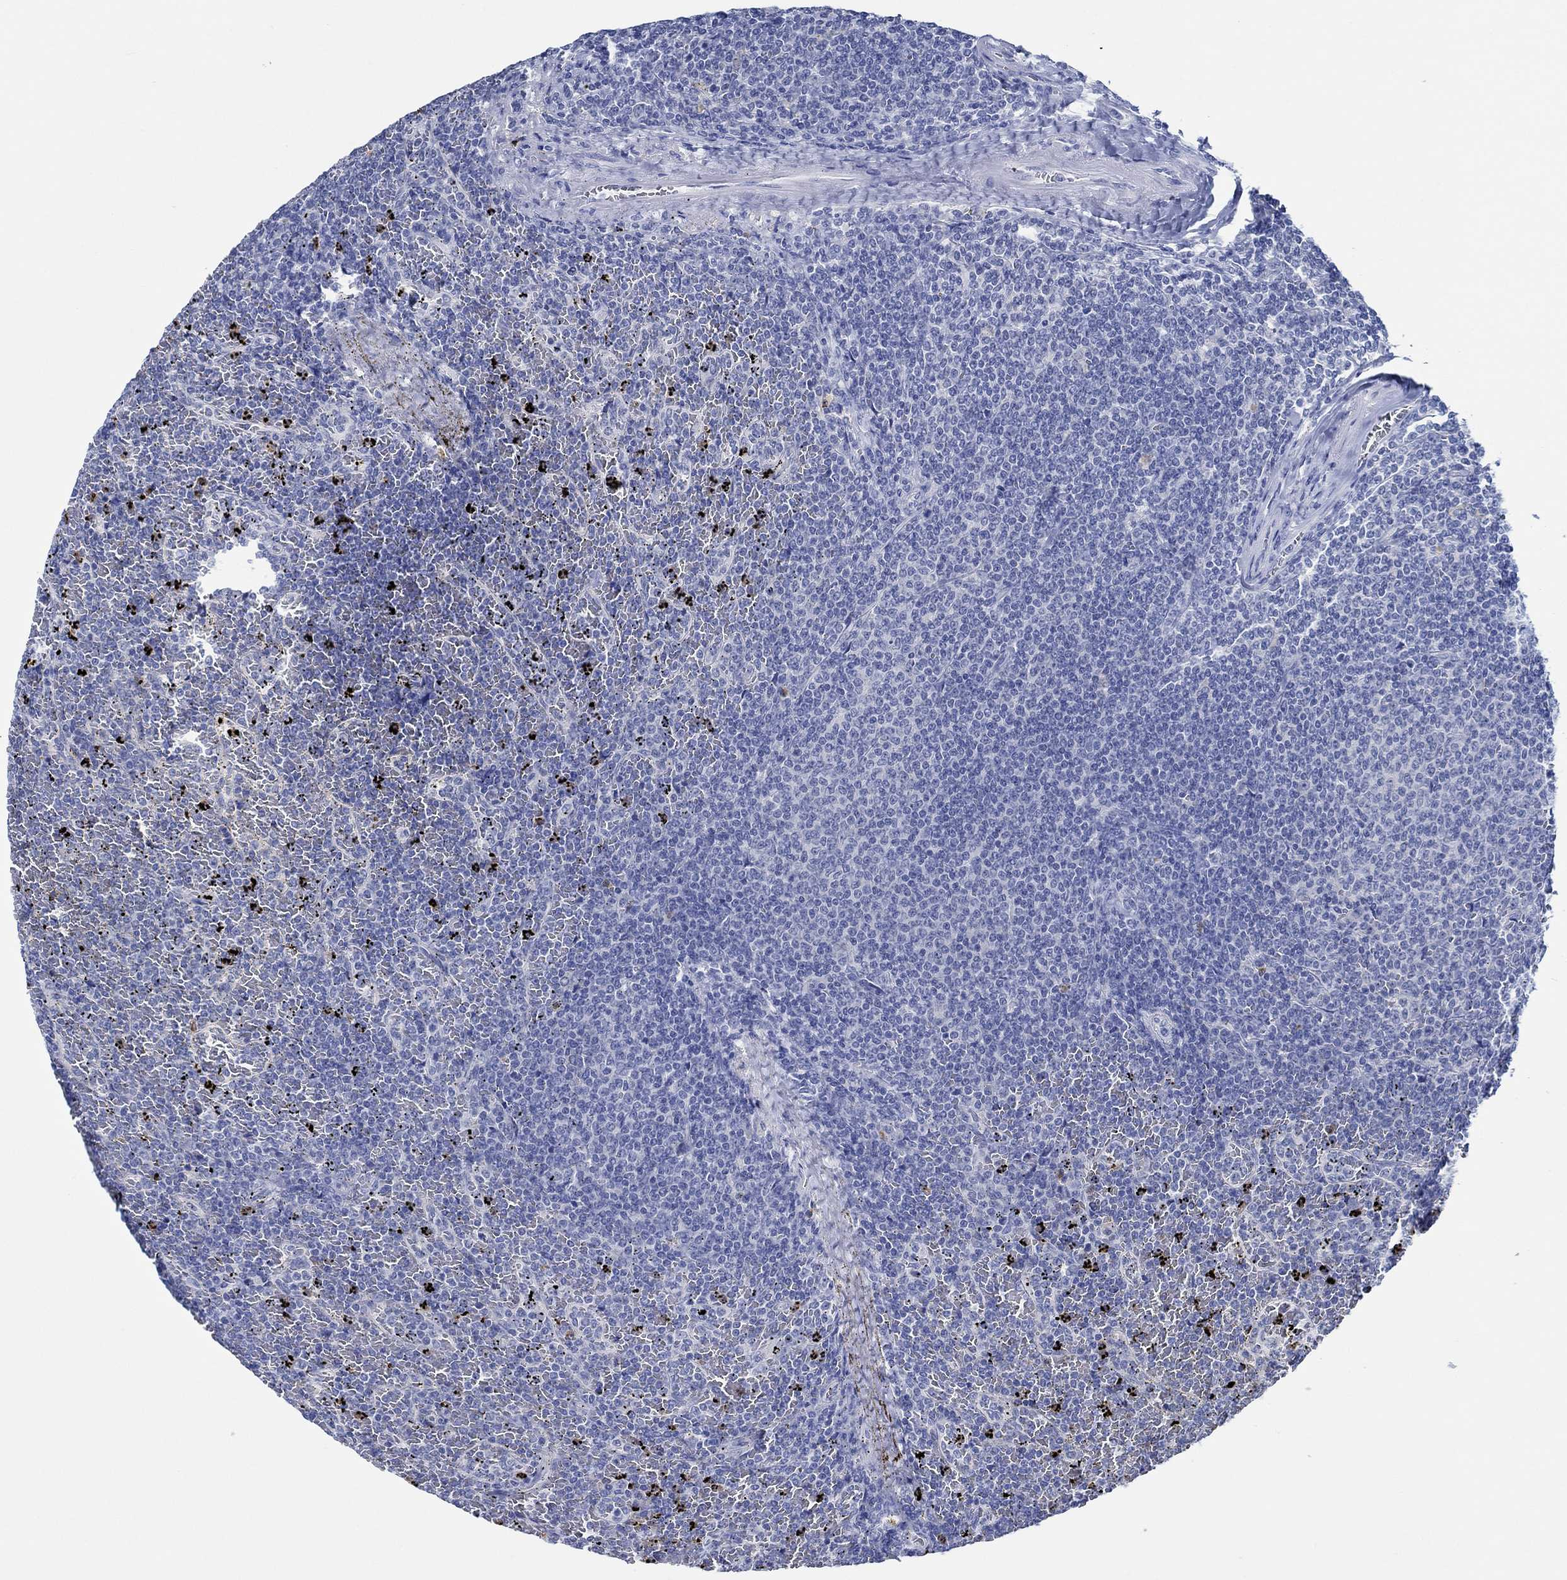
{"staining": {"intensity": "negative", "quantity": "none", "location": "none"}, "tissue": "lymphoma", "cell_type": "Tumor cells", "image_type": "cancer", "snomed": [{"axis": "morphology", "description": "Malignant lymphoma, non-Hodgkin's type, Low grade"}, {"axis": "topography", "description": "Spleen"}], "caption": "DAB (3,3'-diaminobenzidine) immunohistochemical staining of lymphoma demonstrates no significant expression in tumor cells.", "gene": "ZNF671", "patient": {"sex": "female", "age": 77}}